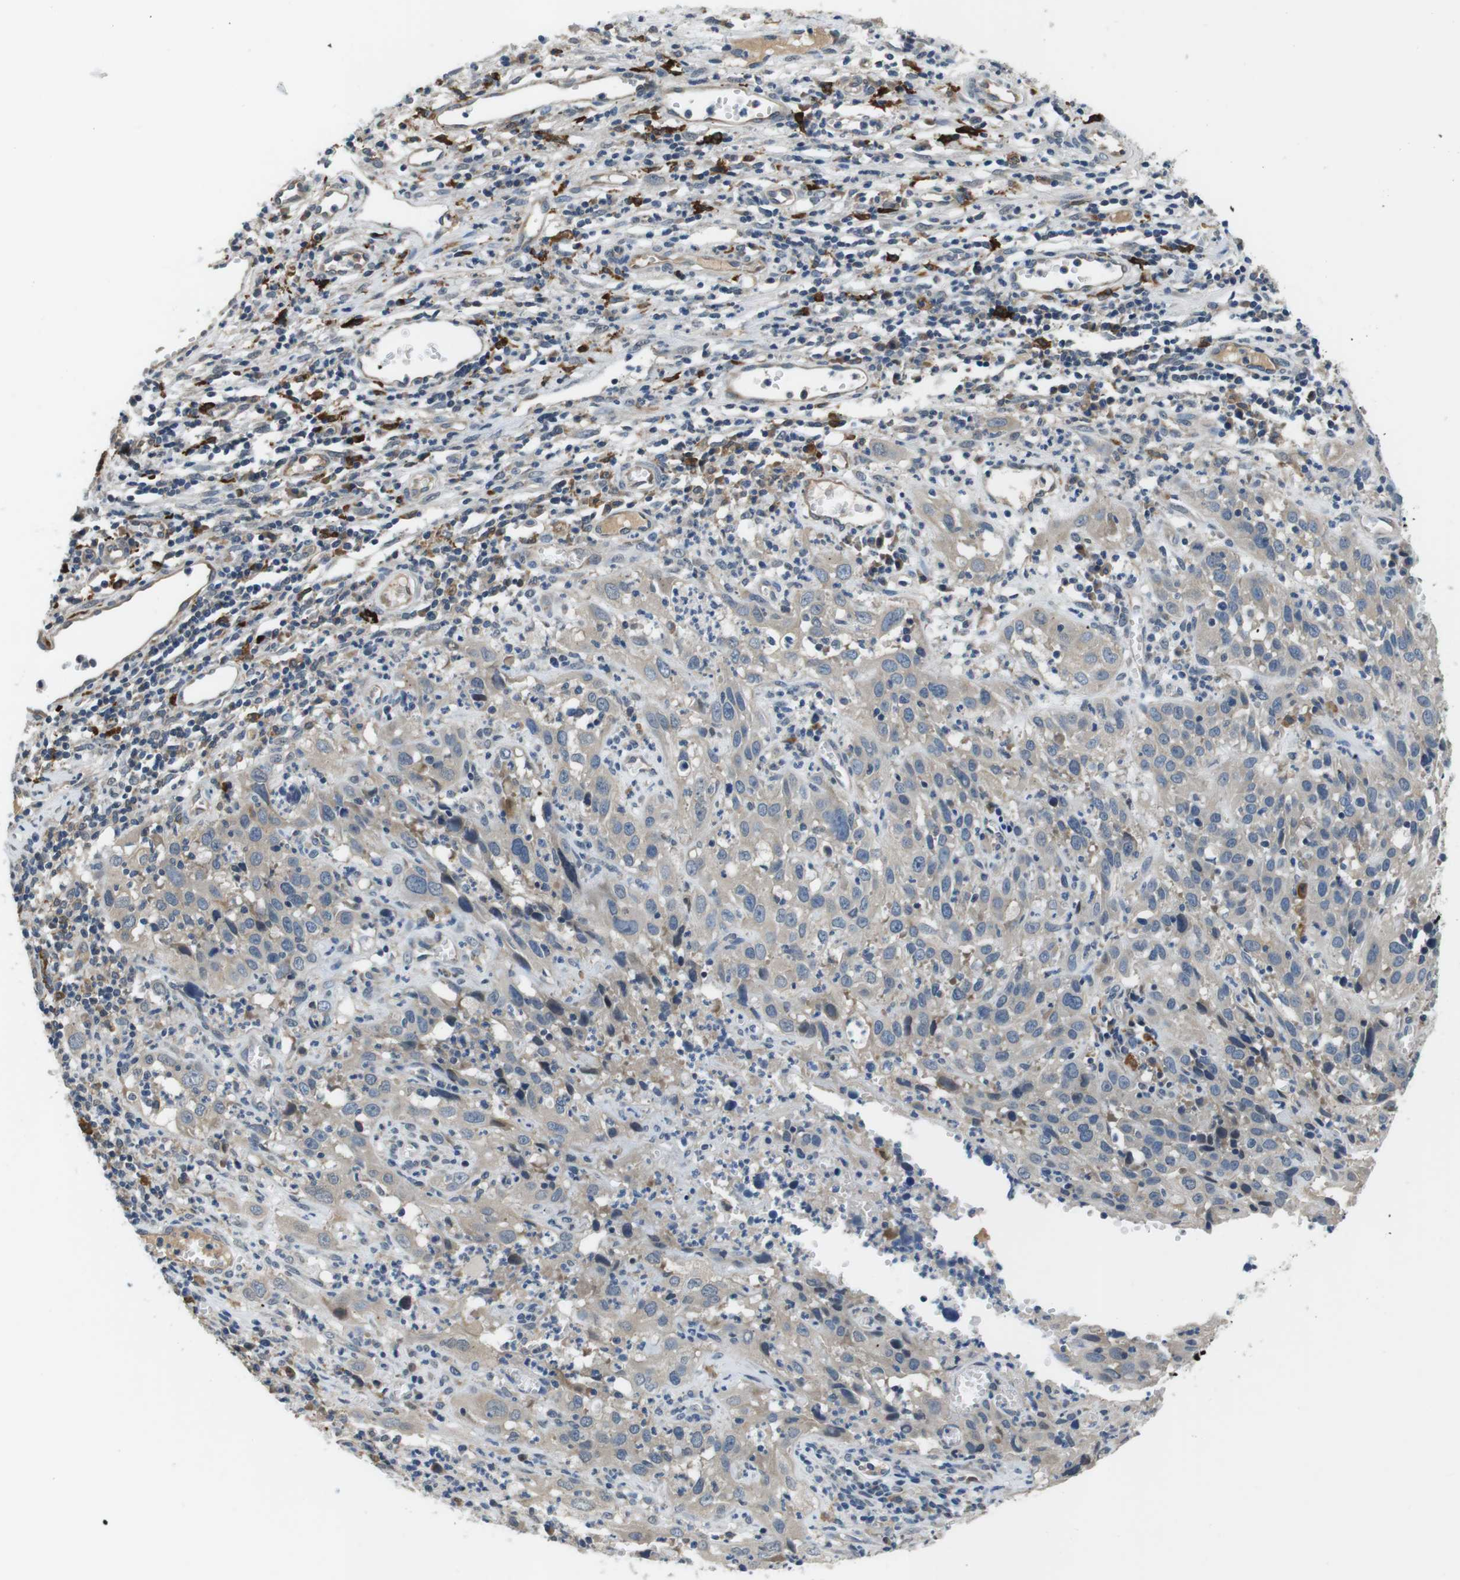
{"staining": {"intensity": "weak", "quantity": "25%-75%", "location": "cytoplasmic/membranous"}, "tissue": "cervical cancer", "cell_type": "Tumor cells", "image_type": "cancer", "snomed": [{"axis": "morphology", "description": "Squamous cell carcinoma, NOS"}, {"axis": "topography", "description": "Cervix"}], "caption": "Immunohistochemistry (IHC) photomicrograph of human squamous cell carcinoma (cervical) stained for a protein (brown), which reveals low levels of weak cytoplasmic/membranous positivity in about 25%-75% of tumor cells.", "gene": "CD163L1", "patient": {"sex": "female", "age": 32}}